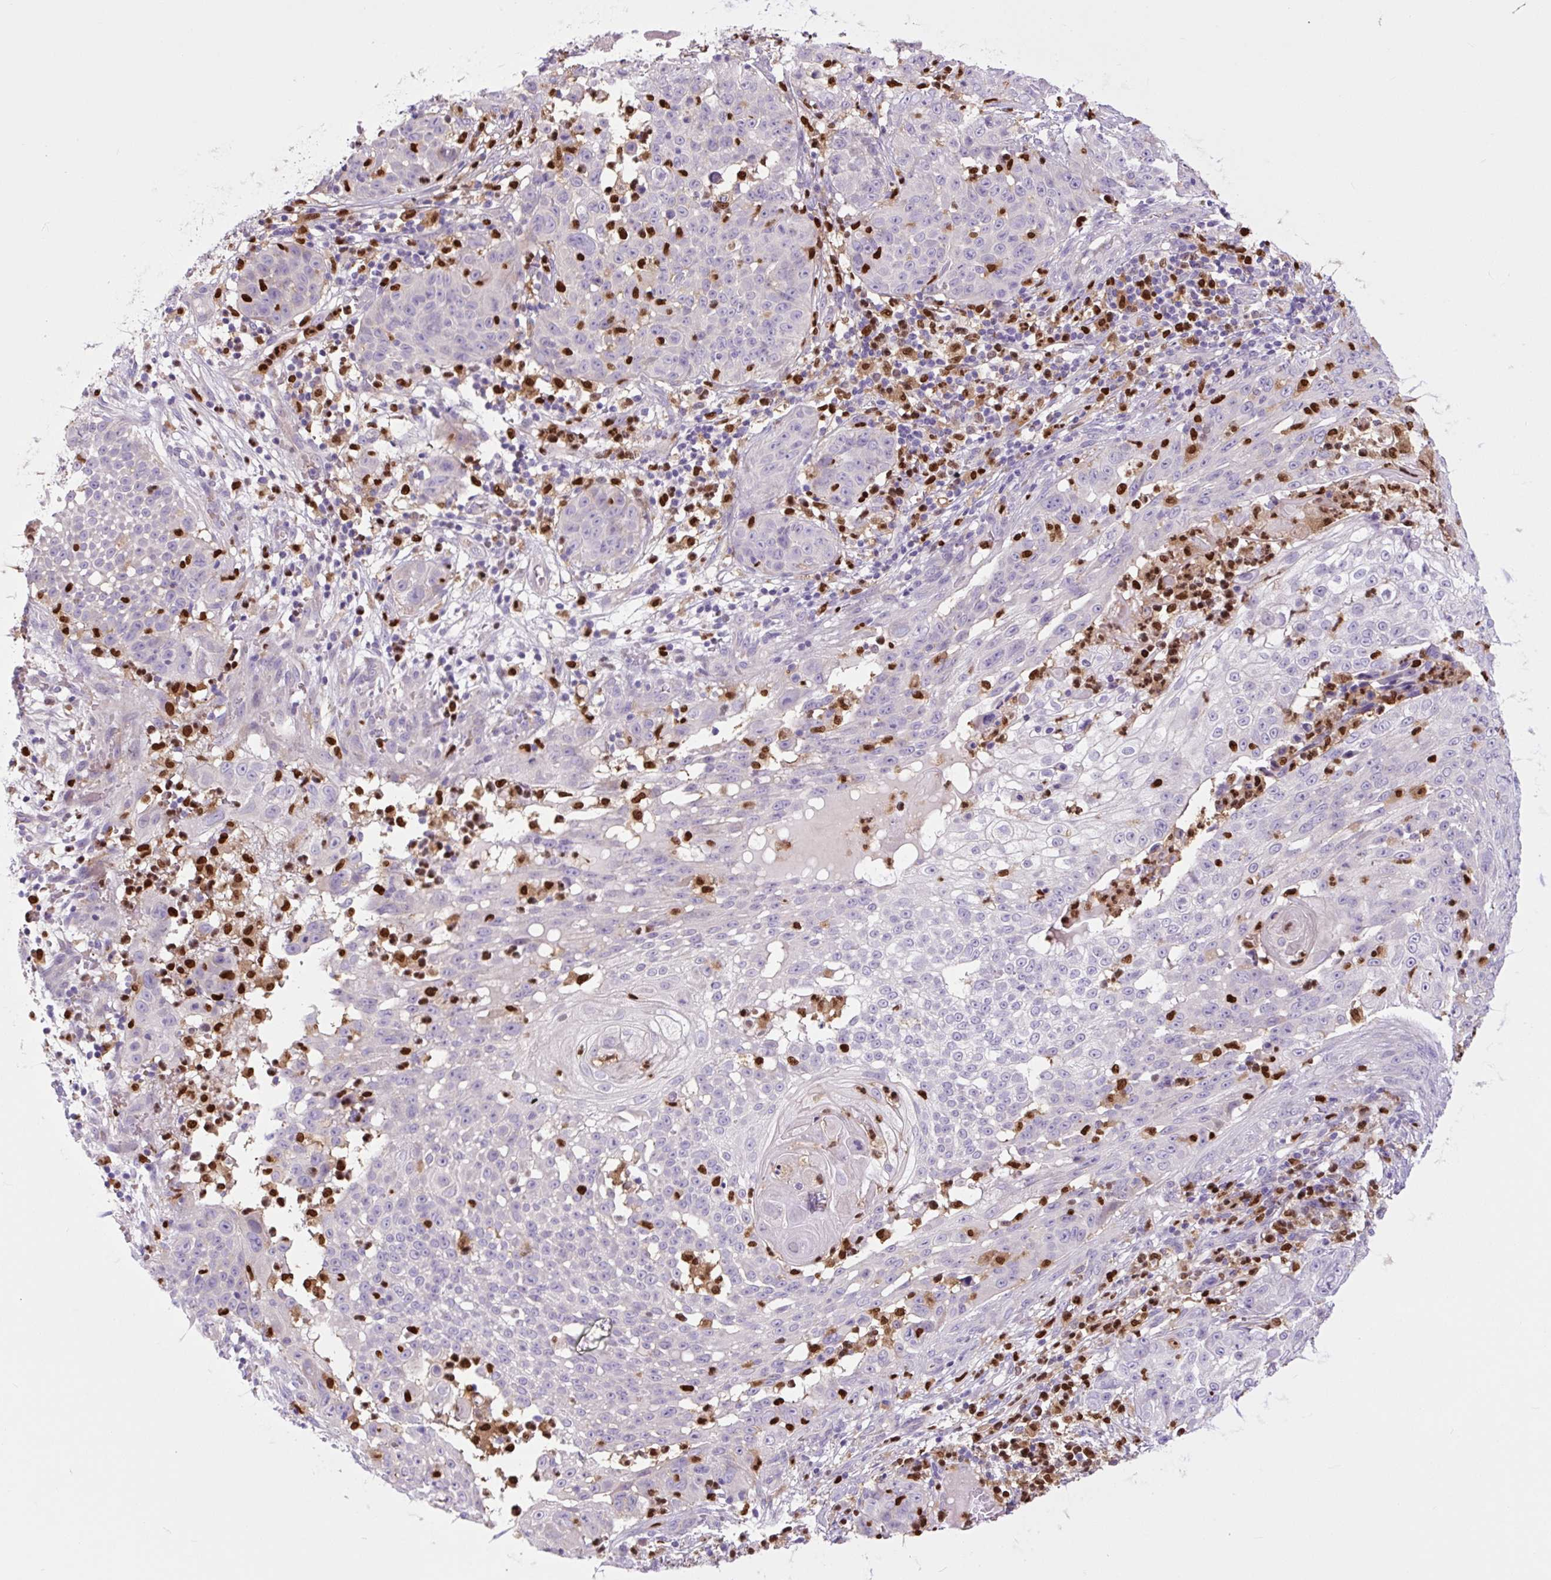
{"staining": {"intensity": "negative", "quantity": "none", "location": "none"}, "tissue": "skin cancer", "cell_type": "Tumor cells", "image_type": "cancer", "snomed": [{"axis": "morphology", "description": "Squamous cell carcinoma, NOS"}, {"axis": "topography", "description": "Skin"}], "caption": "Histopathology image shows no significant protein positivity in tumor cells of skin squamous cell carcinoma.", "gene": "SPI1", "patient": {"sex": "male", "age": 24}}